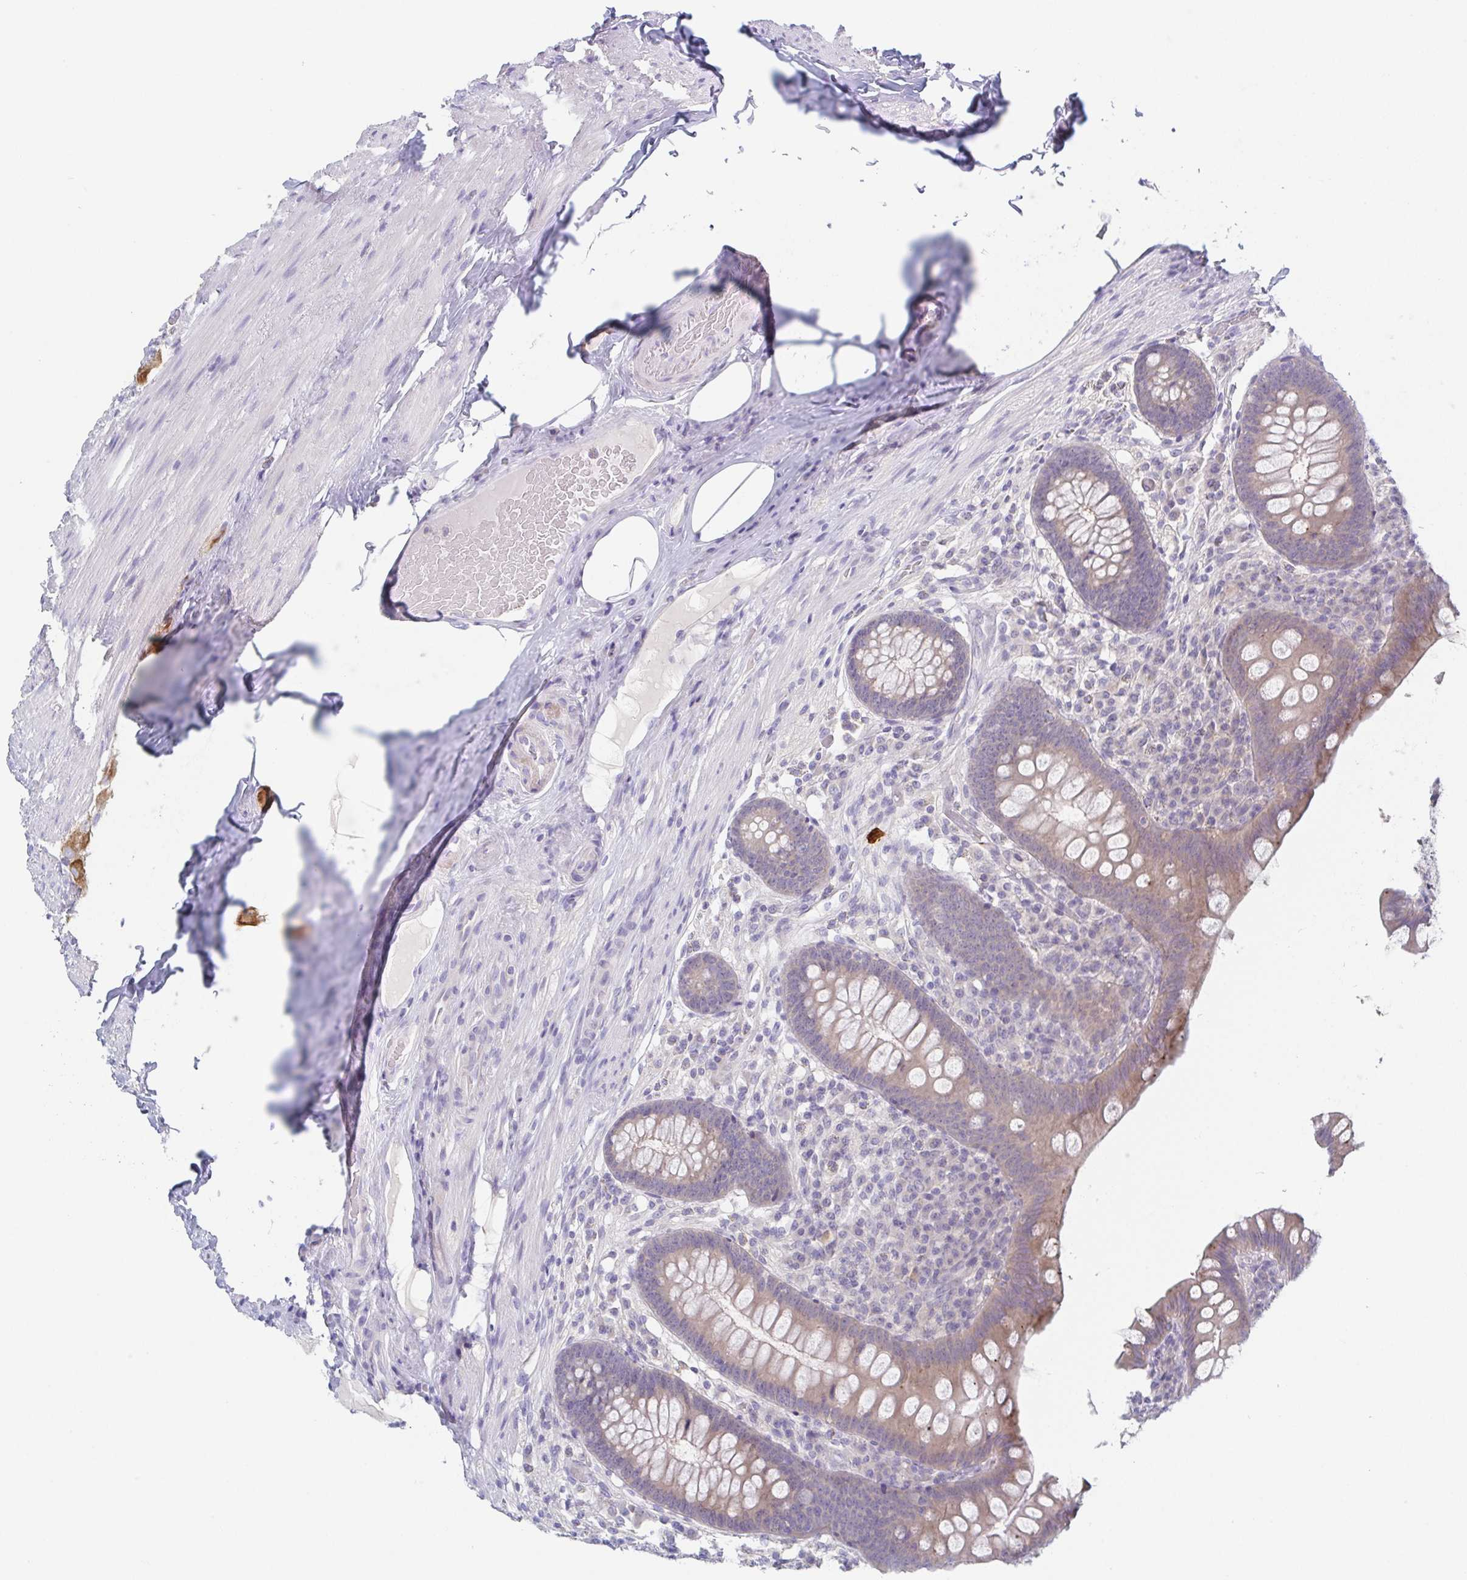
{"staining": {"intensity": "weak", "quantity": ">75%", "location": "cytoplasmic/membranous"}, "tissue": "appendix", "cell_type": "Glandular cells", "image_type": "normal", "snomed": [{"axis": "morphology", "description": "Normal tissue, NOS"}, {"axis": "topography", "description": "Appendix"}], "caption": "About >75% of glandular cells in normal human appendix exhibit weak cytoplasmic/membranous protein expression as visualized by brown immunohistochemical staining.", "gene": "HTR2A", "patient": {"sex": "male", "age": 71}}